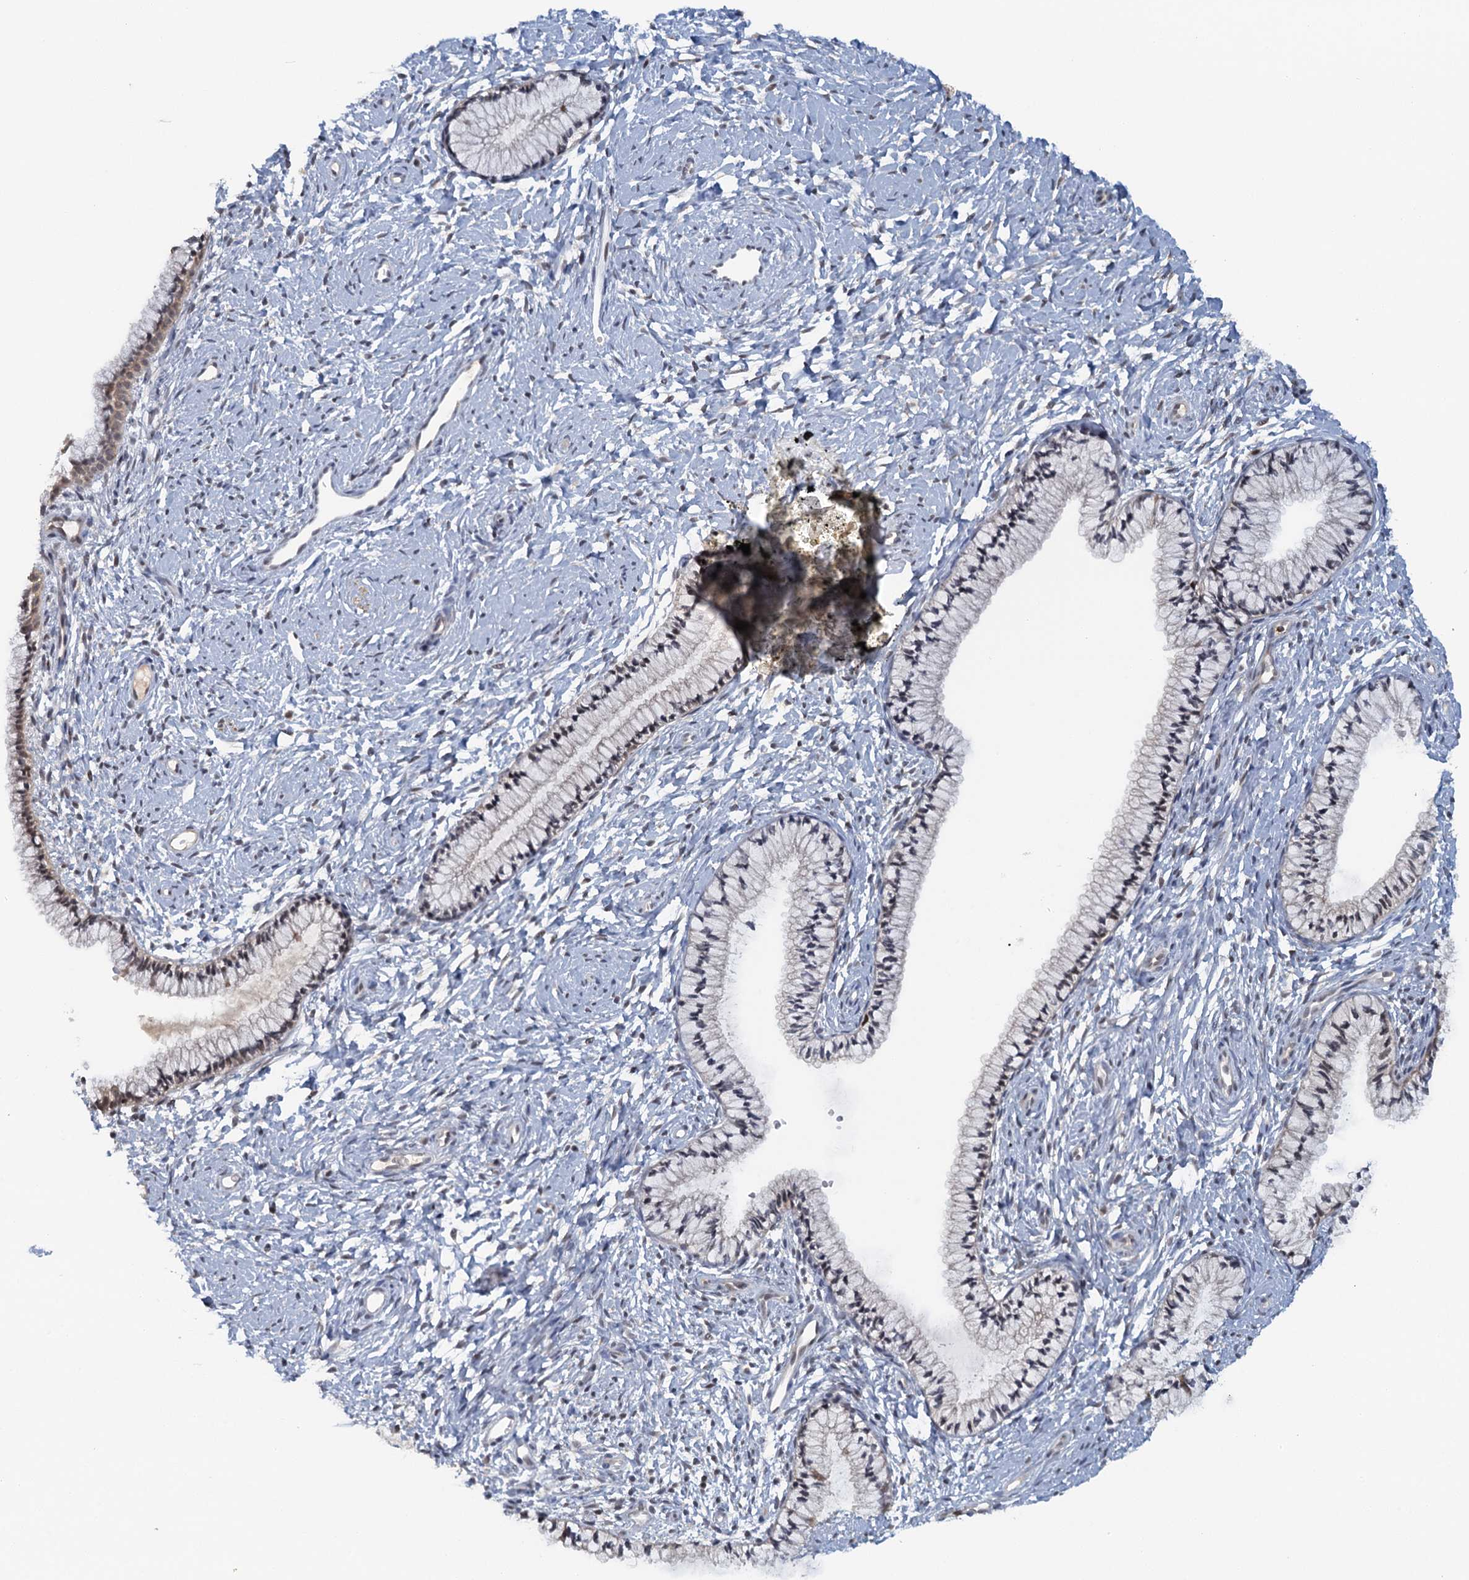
{"staining": {"intensity": "weak", "quantity": "<25%", "location": "cytoplasmic/membranous,nuclear"}, "tissue": "cervix", "cell_type": "Glandular cells", "image_type": "normal", "snomed": [{"axis": "morphology", "description": "Normal tissue, NOS"}, {"axis": "topography", "description": "Cervix"}], "caption": "Immunohistochemistry histopathology image of normal cervix stained for a protein (brown), which demonstrates no expression in glandular cells.", "gene": "GPATCH11", "patient": {"sex": "female", "age": 33}}